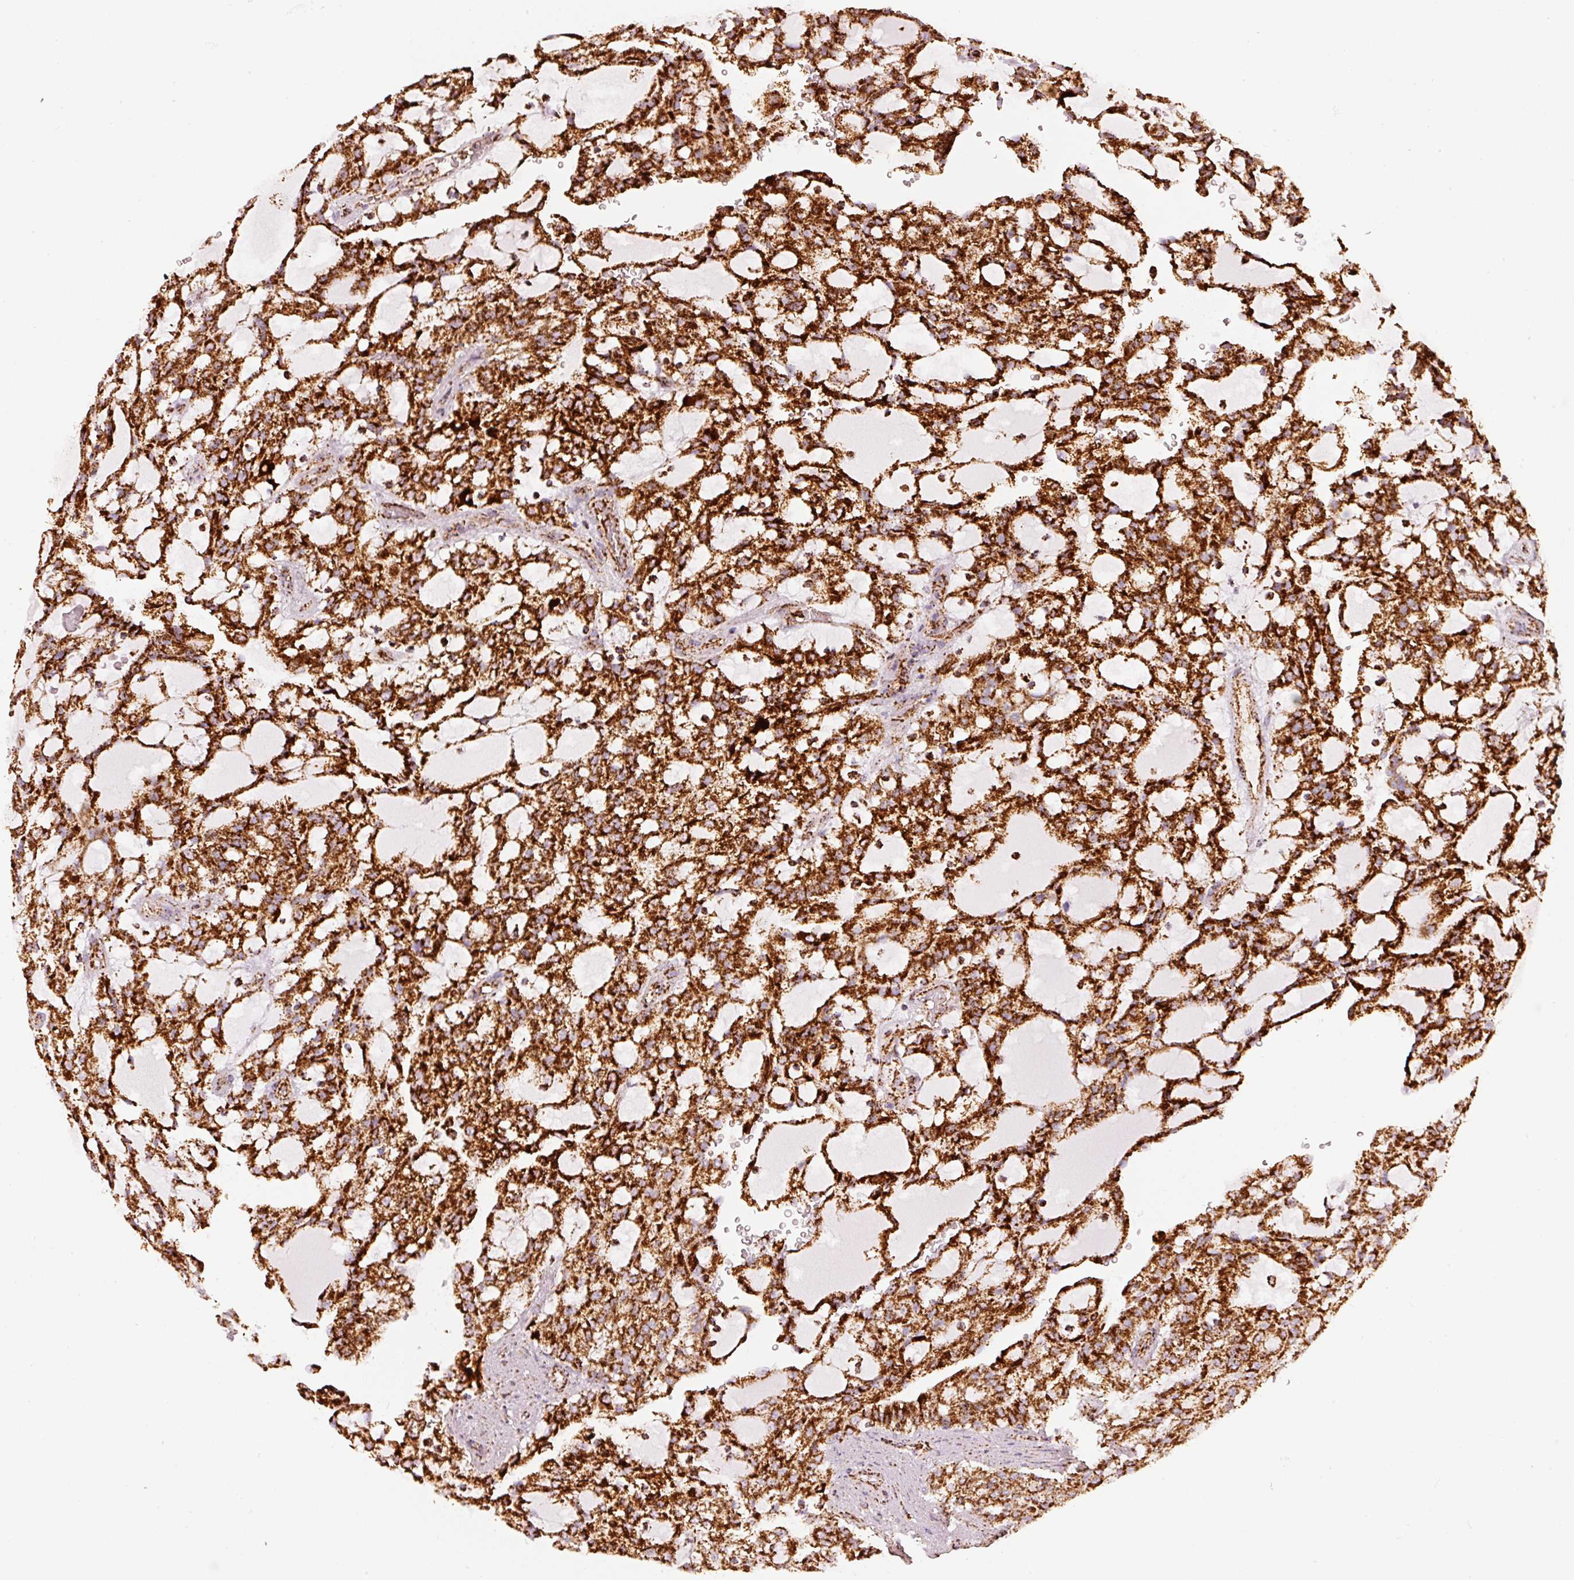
{"staining": {"intensity": "strong", "quantity": ">75%", "location": "cytoplasmic/membranous"}, "tissue": "renal cancer", "cell_type": "Tumor cells", "image_type": "cancer", "snomed": [{"axis": "morphology", "description": "Adenocarcinoma, NOS"}, {"axis": "topography", "description": "Kidney"}], "caption": "High-power microscopy captured an immunohistochemistry image of renal adenocarcinoma, revealing strong cytoplasmic/membranous staining in approximately >75% of tumor cells.", "gene": "UQCRC1", "patient": {"sex": "male", "age": 63}}